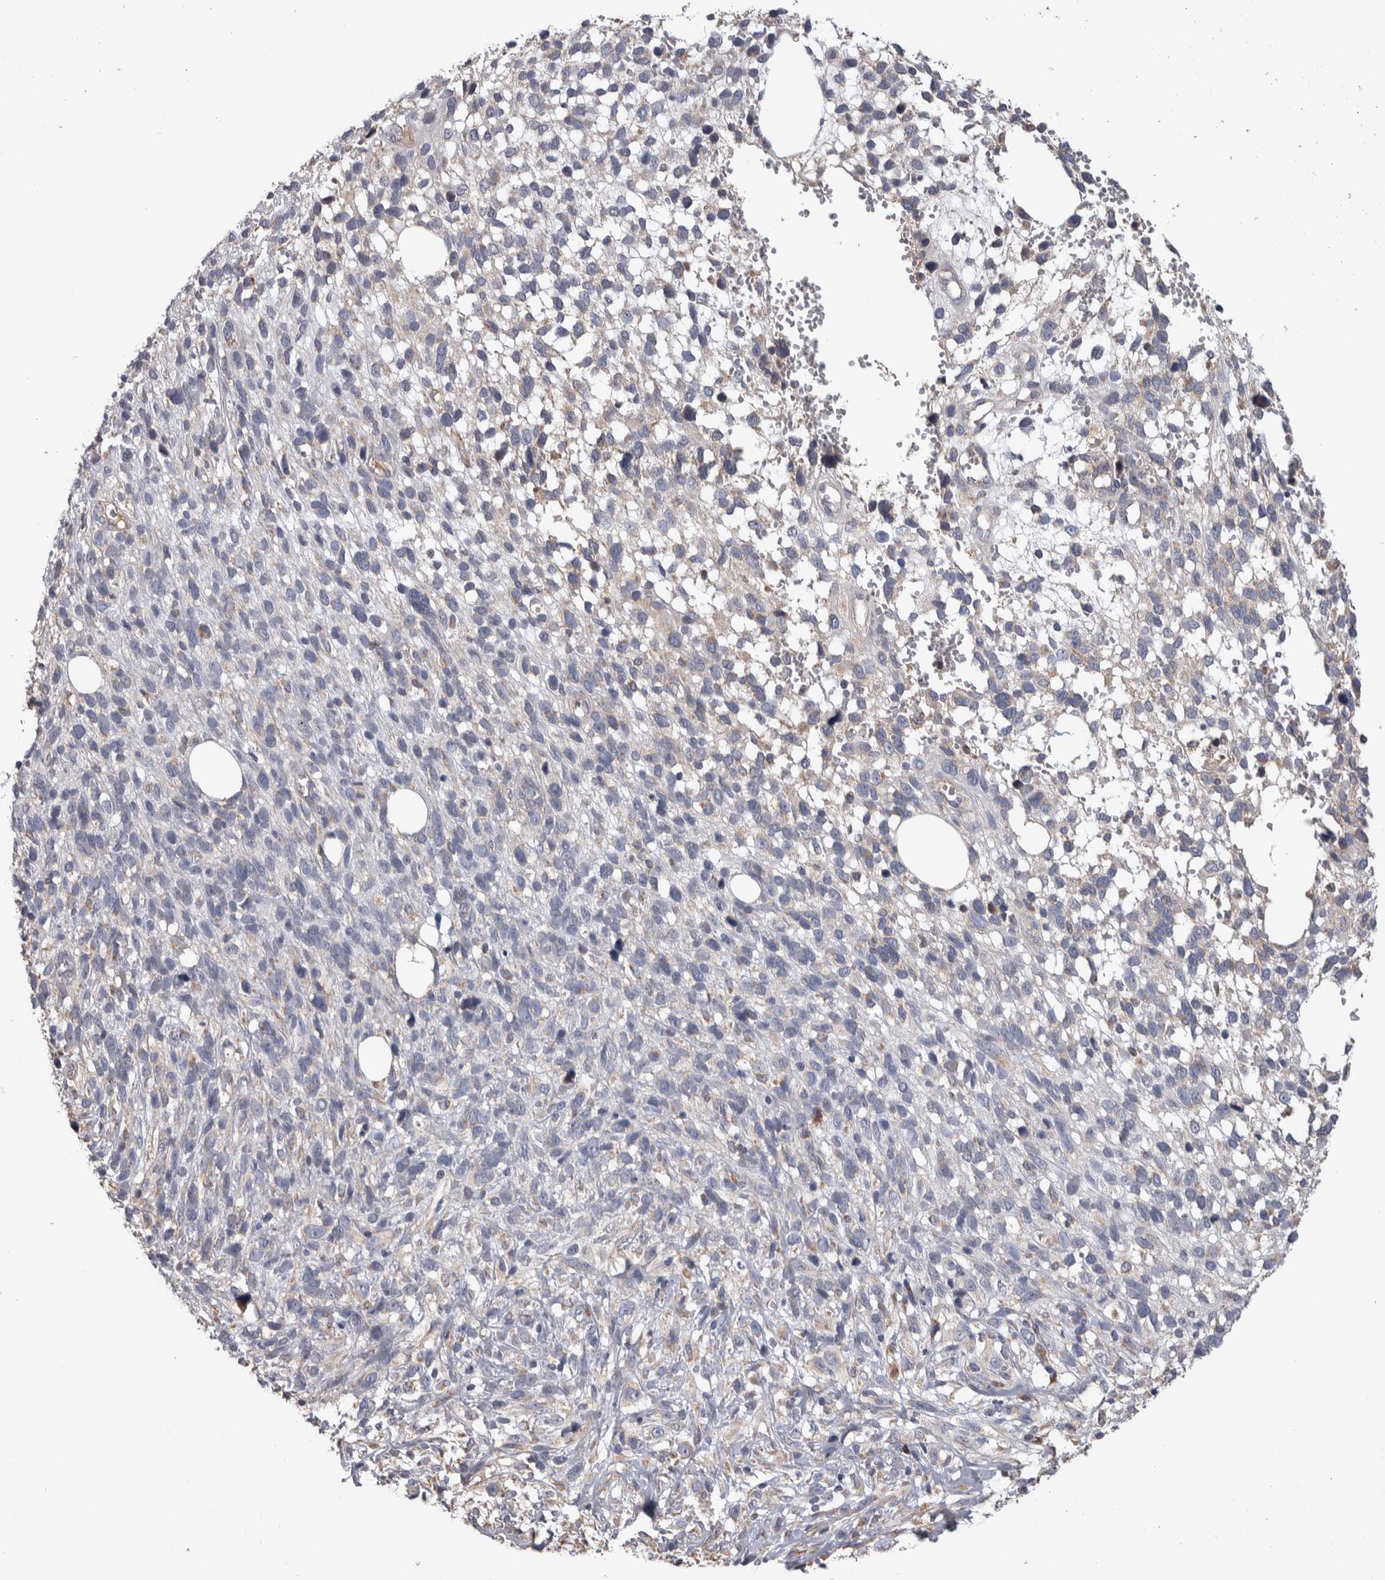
{"staining": {"intensity": "negative", "quantity": "none", "location": "none"}, "tissue": "melanoma", "cell_type": "Tumor cells", "image_type": "cancer", "snomed": [{"axis": "morphology", "description": "Malignant melanoma, NOS"}, {"axis": "topography", "description": "Skin"}], "caption": "There is no significant expression in tumor cells of melanoma.", "gene": "SCO1", "patient": {"sex": "female", "age": 55}}